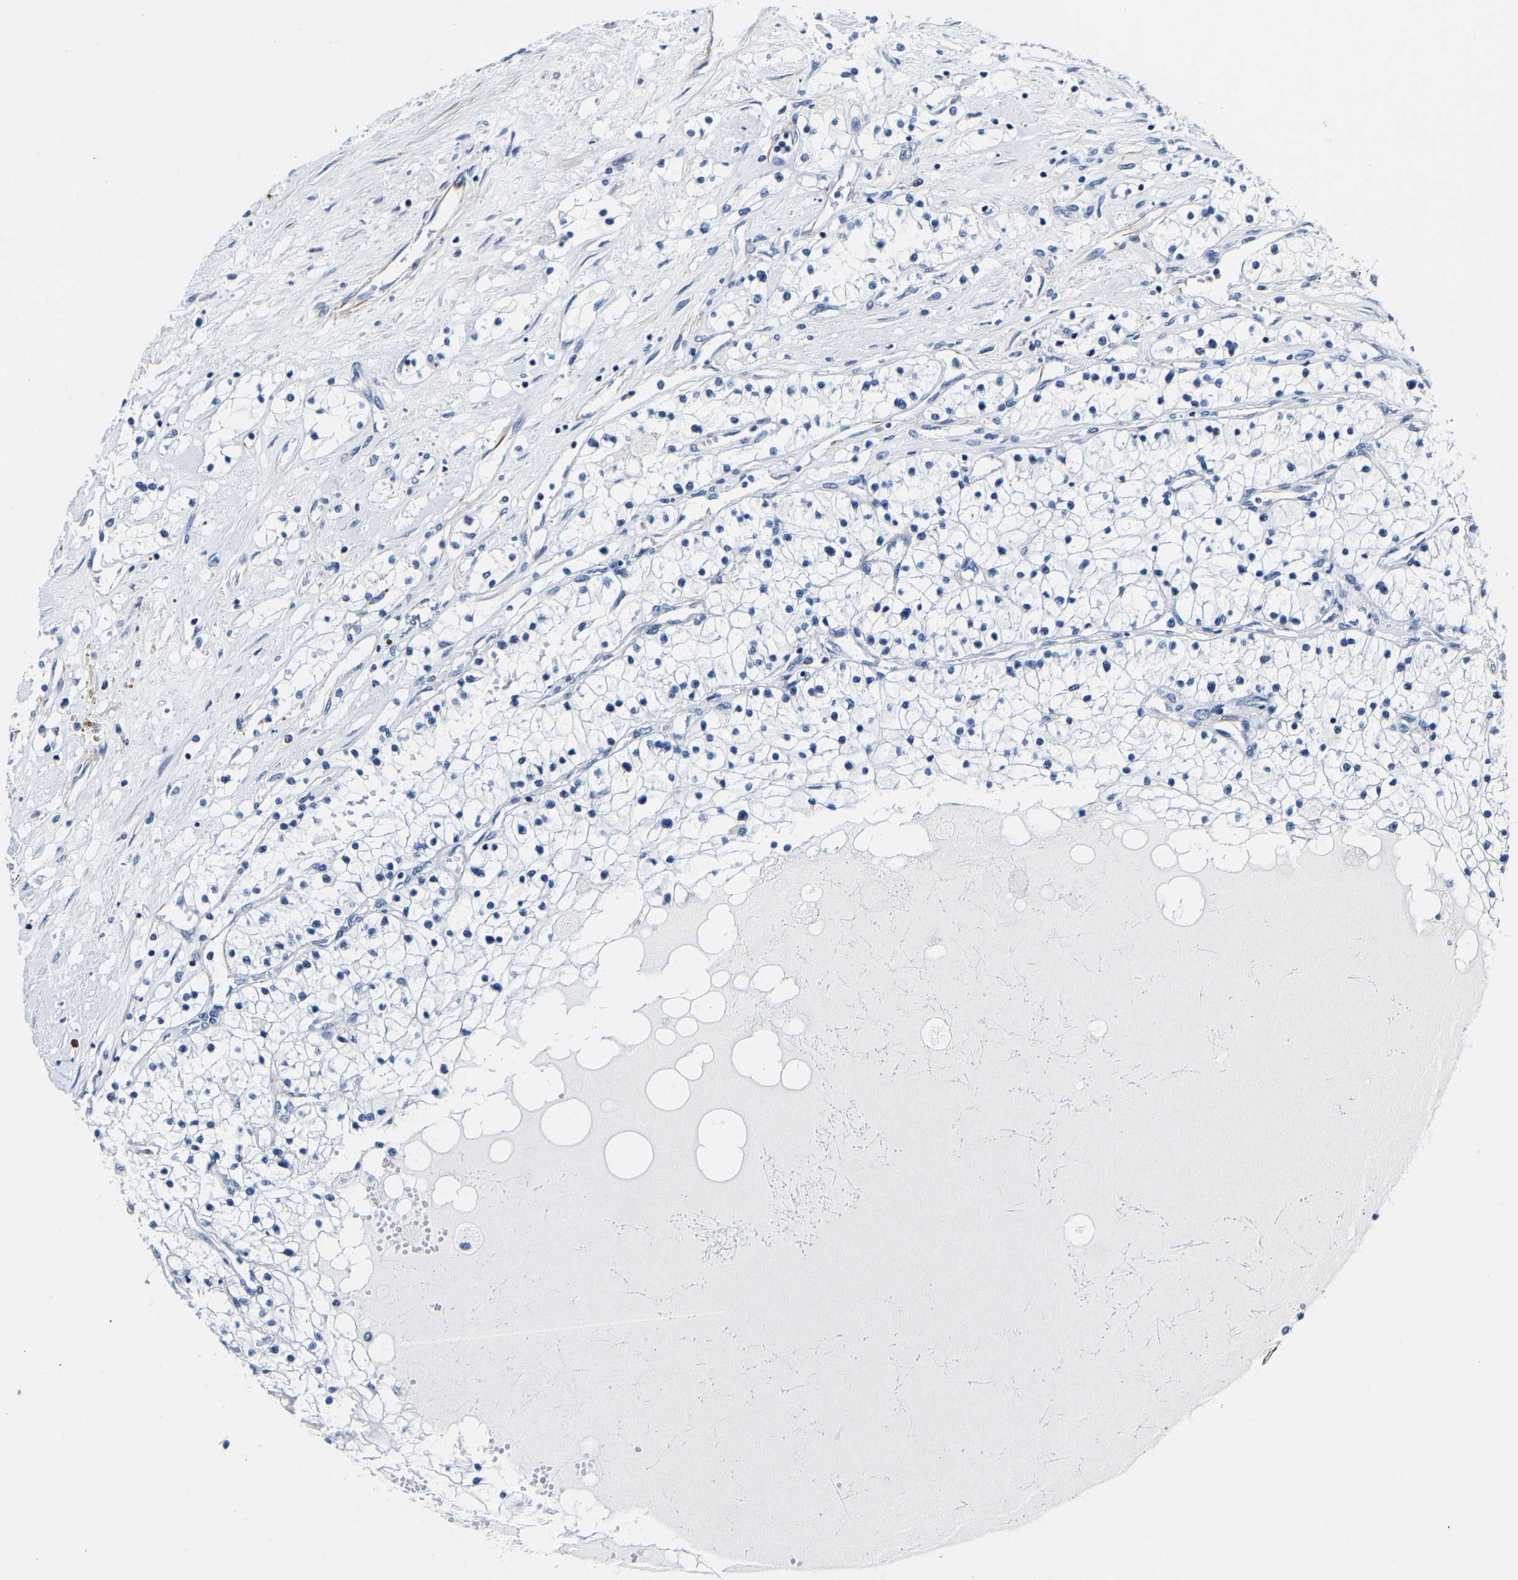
{"staining": {"intensity": "negative", "quantity": "none", "location": "none"}, "tissue": "renal cancer", "cell_type": "Tumor cells", "image_type": "cancer", "snomed": [{"axis": "morphology", "description": "Adenocarcinoma, NOS"}, {"axis": "topography", "description": "Kidney"}], "caption": "This is a image of IHC staining of renal cancer, which shows no staining in tumor cells.", "gene": "MMEL1", "patient": {"sex": "male", "age": 68}}